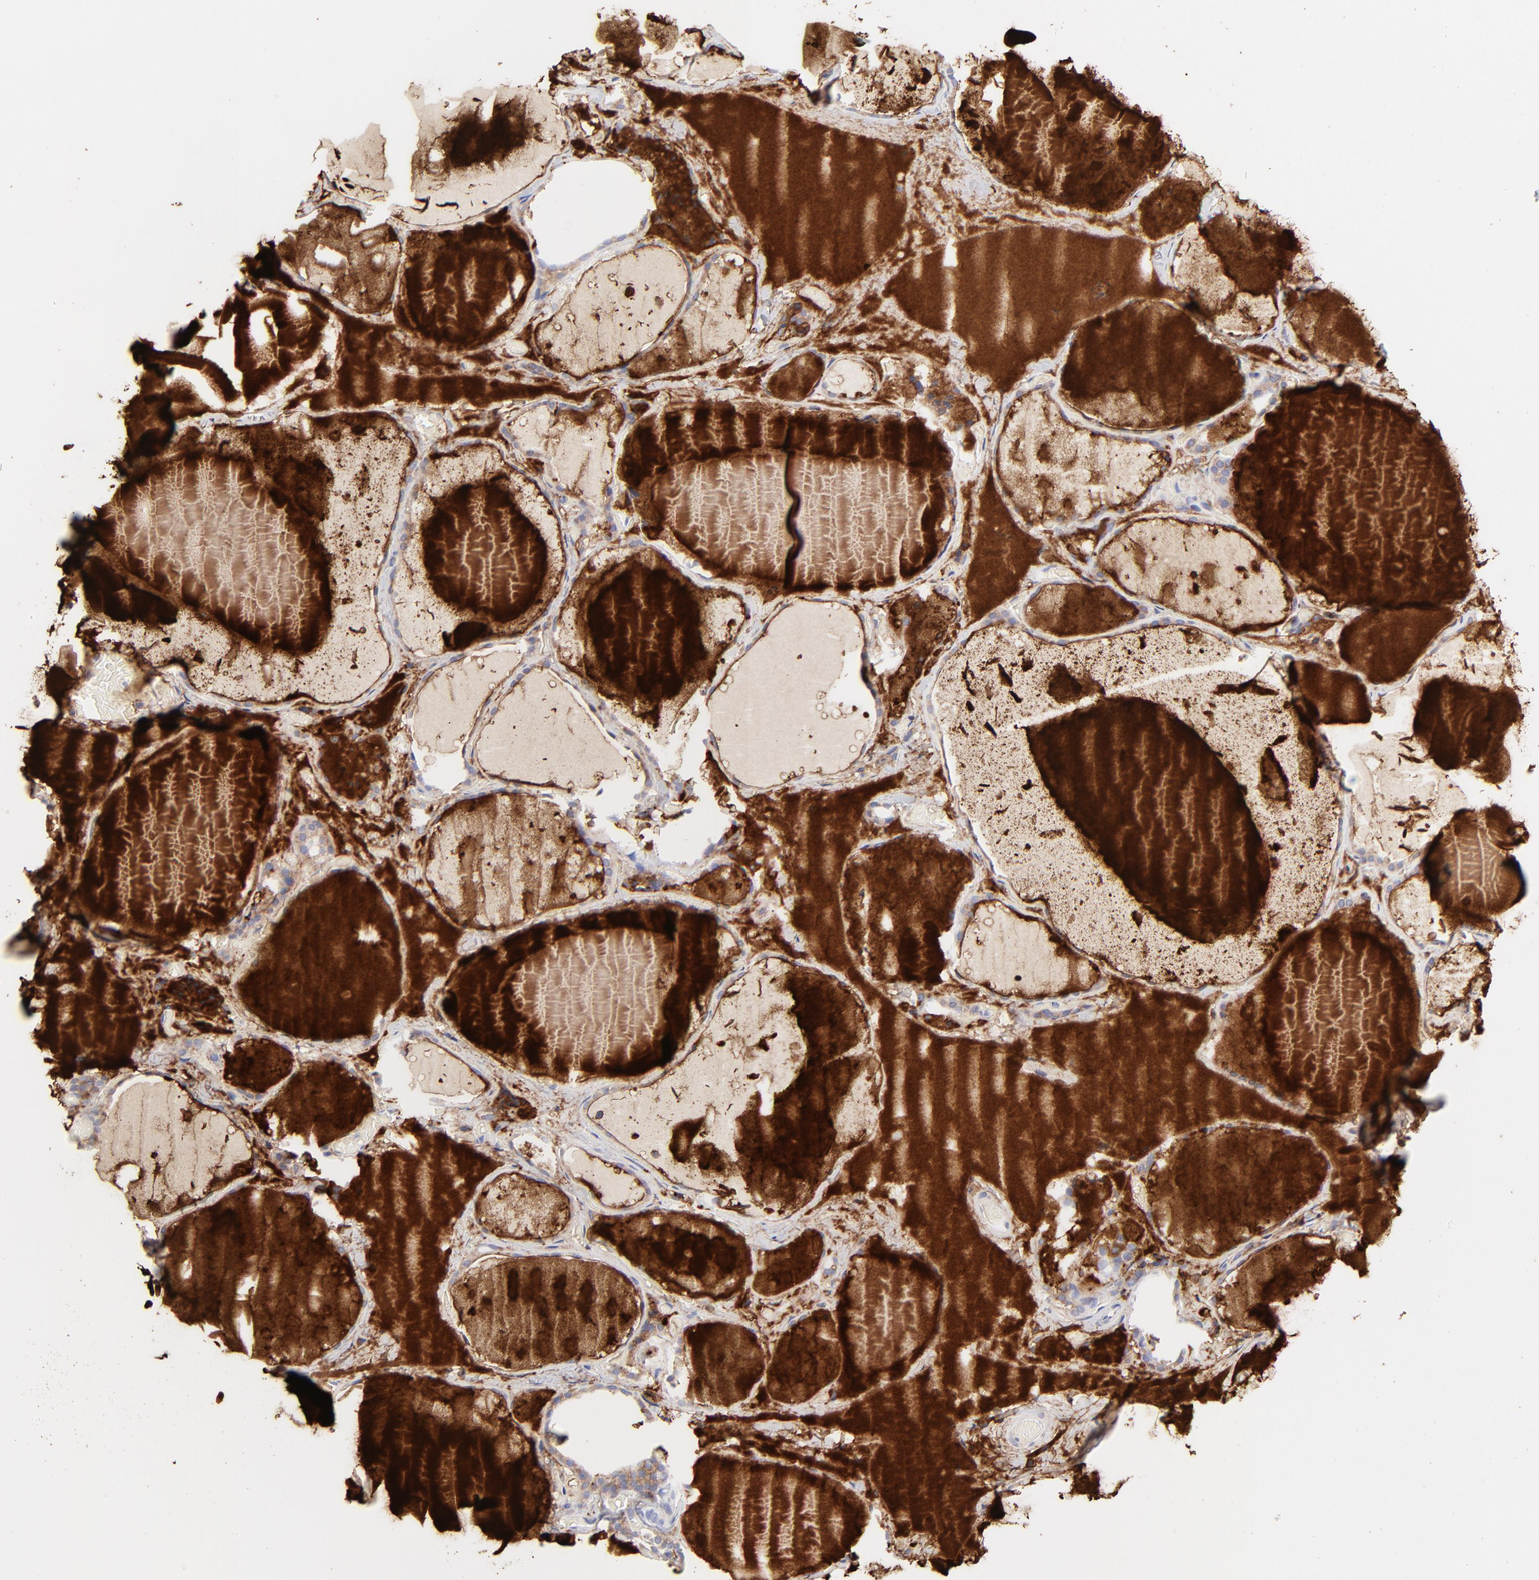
{"staining": {"intensity": "moderate", "quantity": ">75%", "location": "cytoplasmic/membranous"}, "tissue": "thyroid gland", "cell_type": "Glandular cells", "image_type": "normal", "snomed": [{"axis": "morphology", "description": "Normal tissue, NOS"}, {"axis": "topography", "description": "Thyroid gland"}], "caption": "Immunohistochemistry micrograph of normal thyroid gland: human thyroid gland stained using IHC displays medium levels of moderate protein expression localized specifically in the cytoplasmic/membranous of glandular cells, appearing as a cytoplasmic/membranous brown color.", "gene": "LHFPL1", "patient": {"sex": "female", "age": 22}}